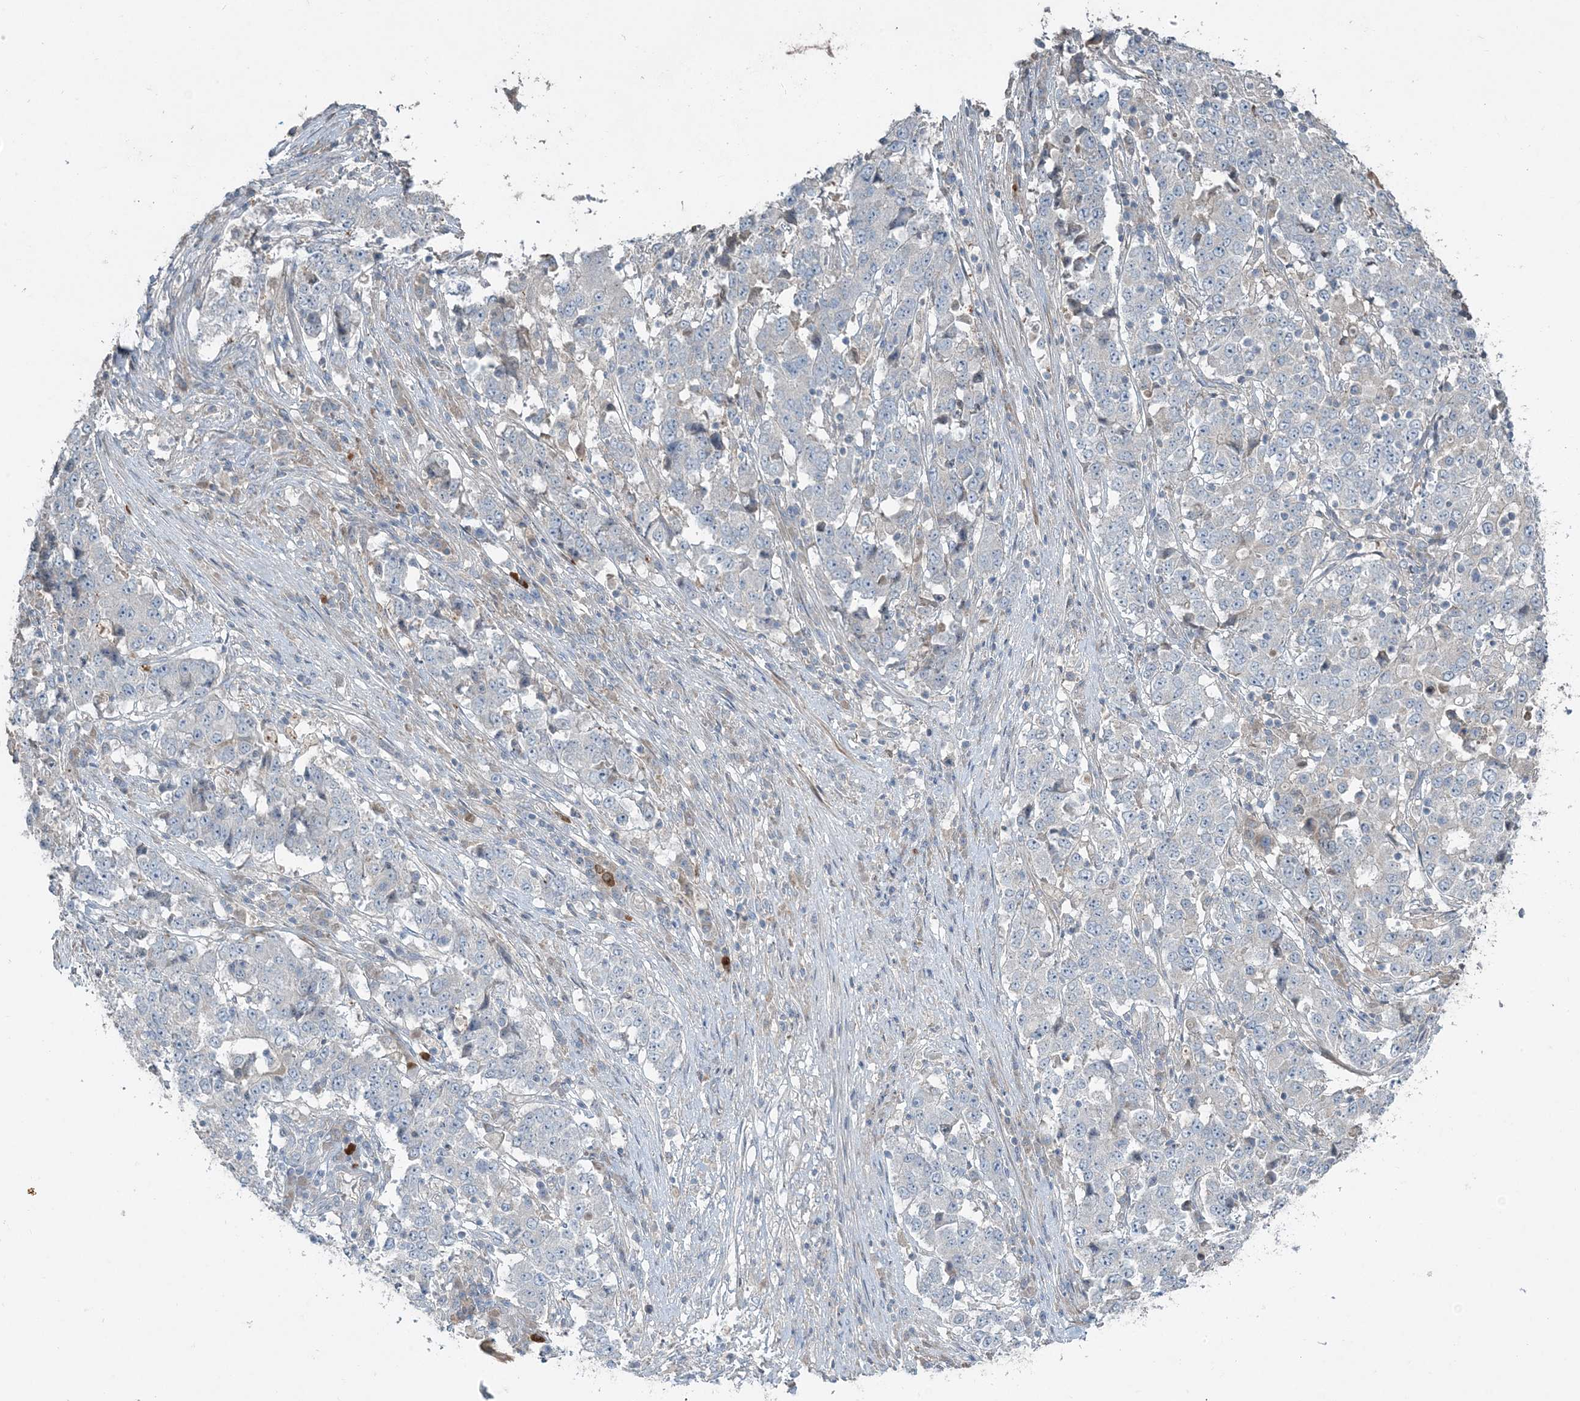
{"staining": {"intensity": "negative", "quantity": "none", "location": "none"}, "tissue": "stomach cancer", "cell_type": "Tumor cells", "image_type": "cancer", "snomed": [{"axis": "morphology", "description": "Adenocarcinoma, NOS"}, {"axis": "topography", "description": "Stomach"}], "caption": "Adenocarcinoma (stomach) was stained to show a protein in brown. There is no significant positivity in tumor cells.", "gene": "SLC4A10", "patient": {"sex": "male", "age": 59}}